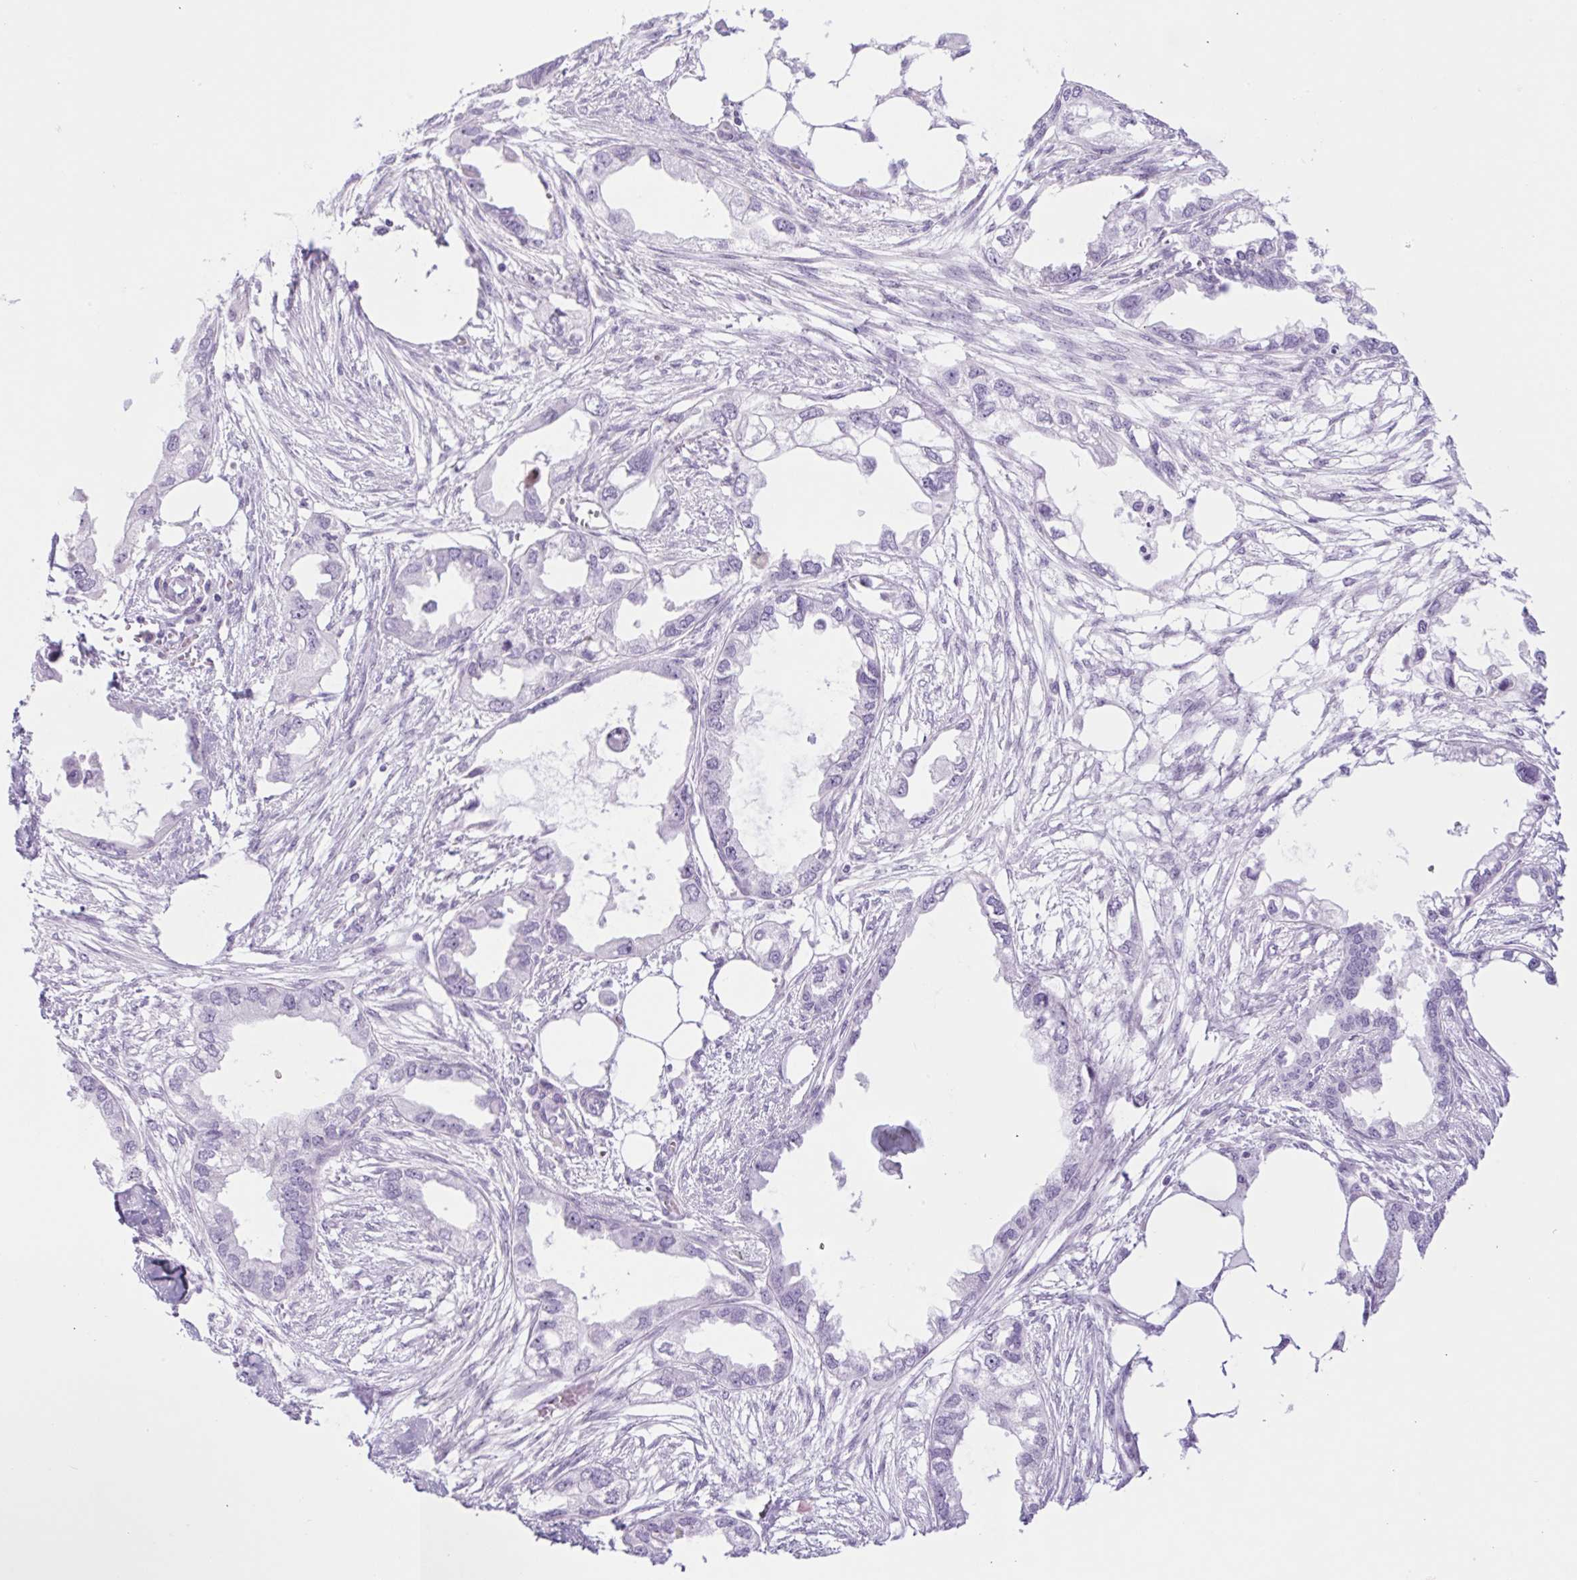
{"staining": {"intensity": "negative", "quantity": "none", "location": "none"}, "tissue": "endometrial cancer", "cell_type": "Tumor cells", "image_type": "cancer", "snomed": [{"axis": "morphology", "description": "Adenocarcinoma, NOS"}, {"axis": "morphology", "description": "Adenocarcinoma, metastatic, NOS"}, {"axis": "topography", "description": "Adipose tissue"}, {"axis": "topography", "description": "Endometrium"}], "caption": "Endometrial adenocarcinoma was stained to show a protein in brown. There is no significant expression in tumor cells. Brightfield microscopy of immunohistochemistry (IHC) stained with DAB (3,3'-diaminobenzidine) (brown) and hematoxylin (blue), captured at high magnification.", "gene": "SPACA5B", "patient": {"sex": "female", "age": 67}}